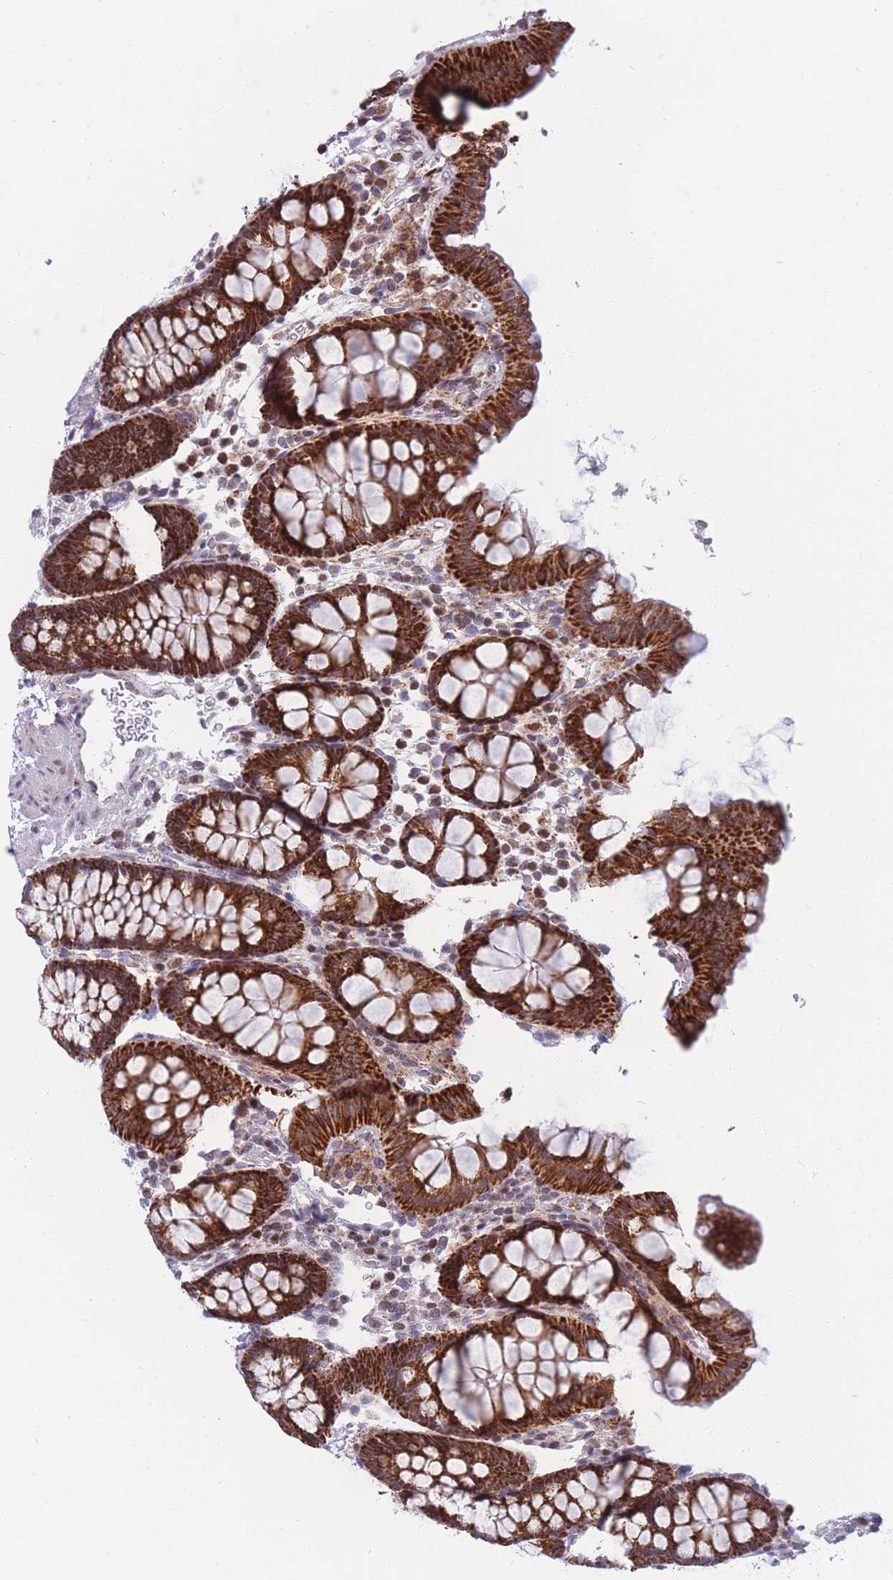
{"staining": {"intensity": "negative", "quantity": "none", "location": "none"}, "tissue": "colon", "cell_type": "Endothelial cells", "image_type": "normal", "snomed": [{"axis": "morphology", "description": "Normal tissue, NOS"}, {"axis": "topography", "description": "Colon"}], "caption": "IHC image of normal human colon stained for a protein (brown), which demonstrates no positivity in endothelial cells.", "gene": "HSPE1", "patient": {"sex": "male", "age": 75}}